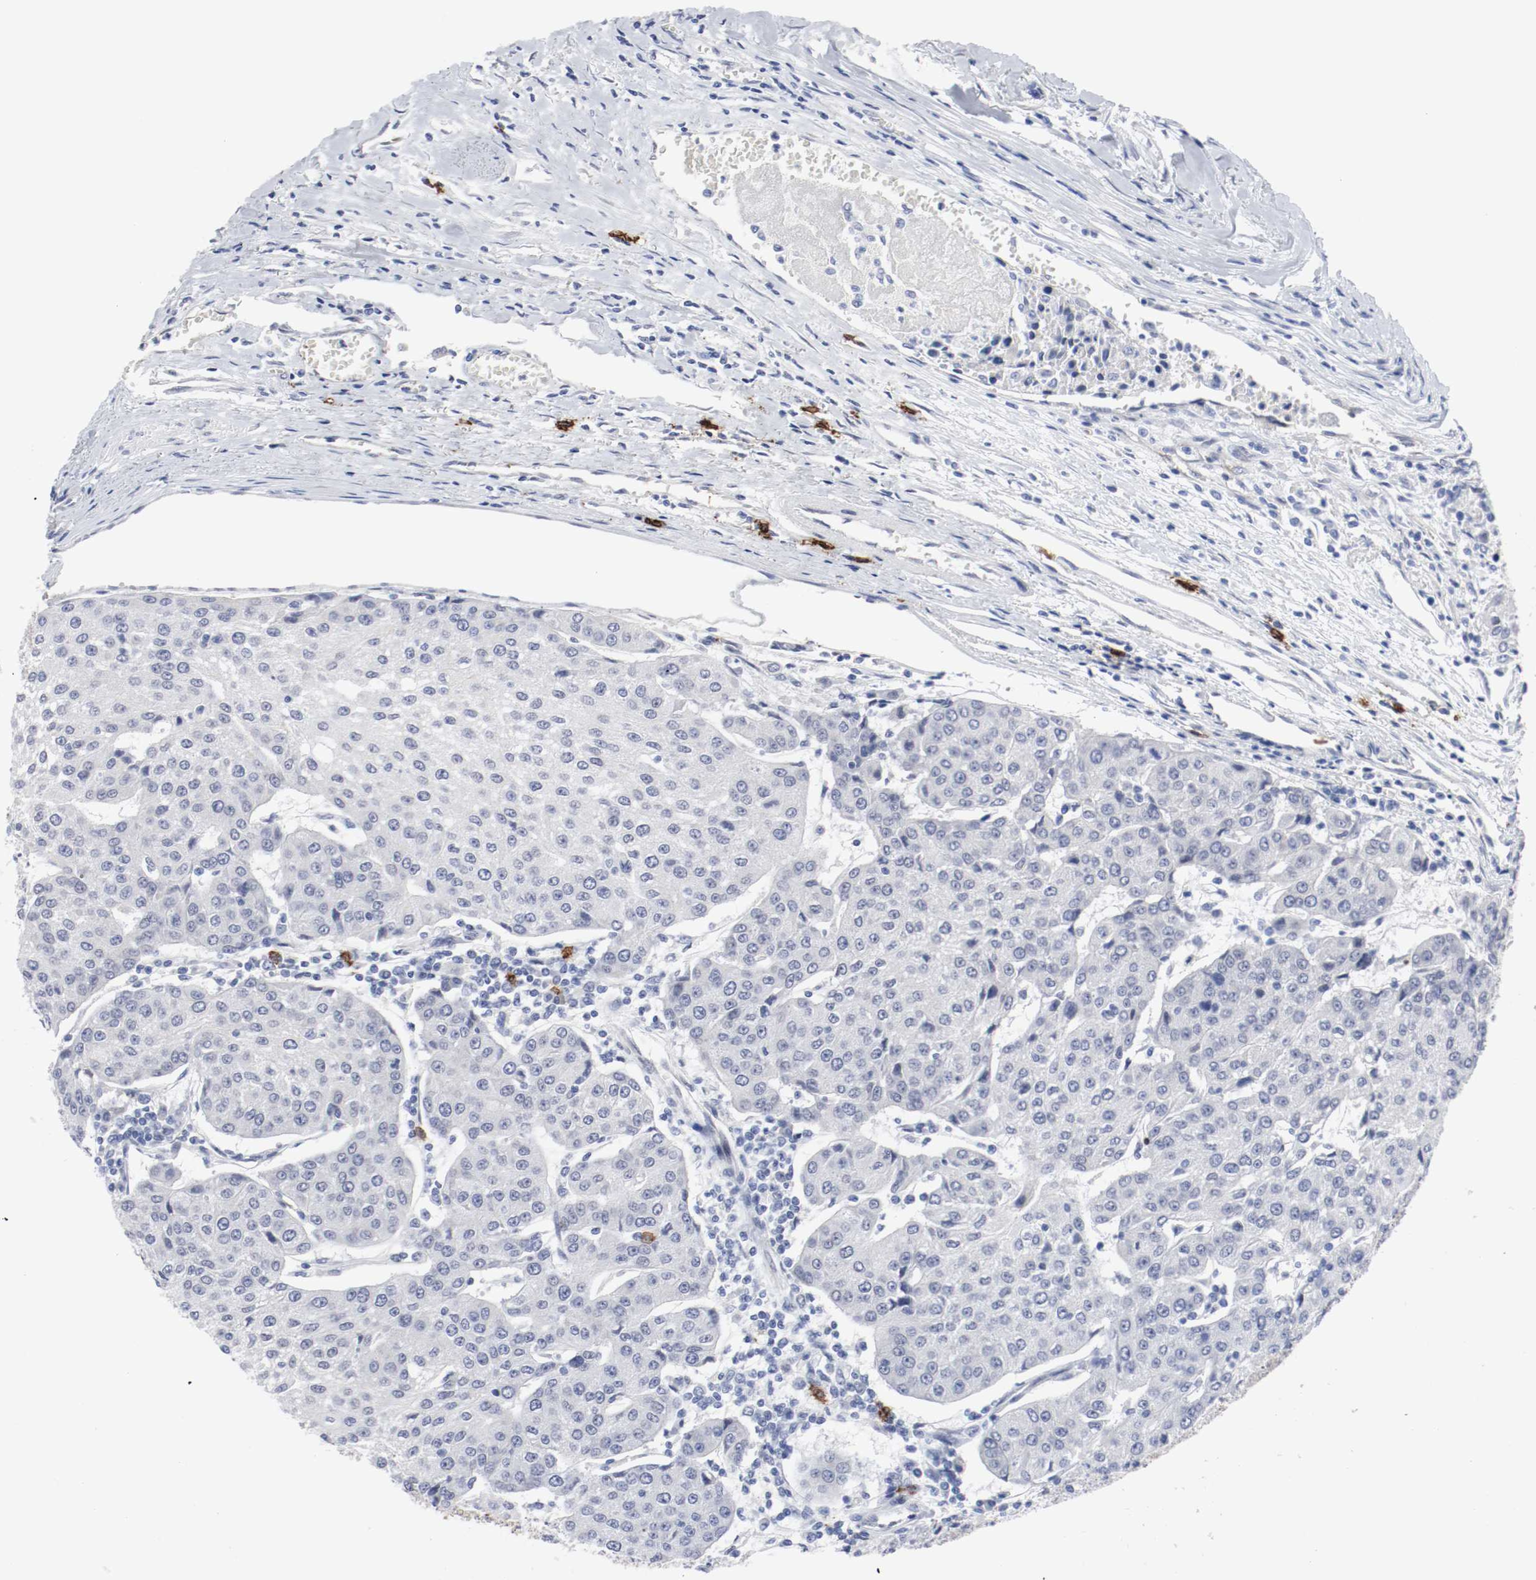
{"staining": {"intensity": "negative", "quantity": "none", "location": "none"}, "tissue": "urothelial cancer", "cell_type": "Tumor cells", "image_type": "cancer", "snomed": [{"axis": "morphology", "description": "Urothelial carcinoma, High grade"}, {"axis": "topography", "description": "Urinary bladder"}], "caption": "Immunohistochemistry (IHC) micrograph of neoplastic tissue: human urothelial carcinoma (high-grade) stained with DAB demonstrates no significant protein staining in tumor cells.", "gene": "KIT", "patient": {"sex": "female", "age": 85}}